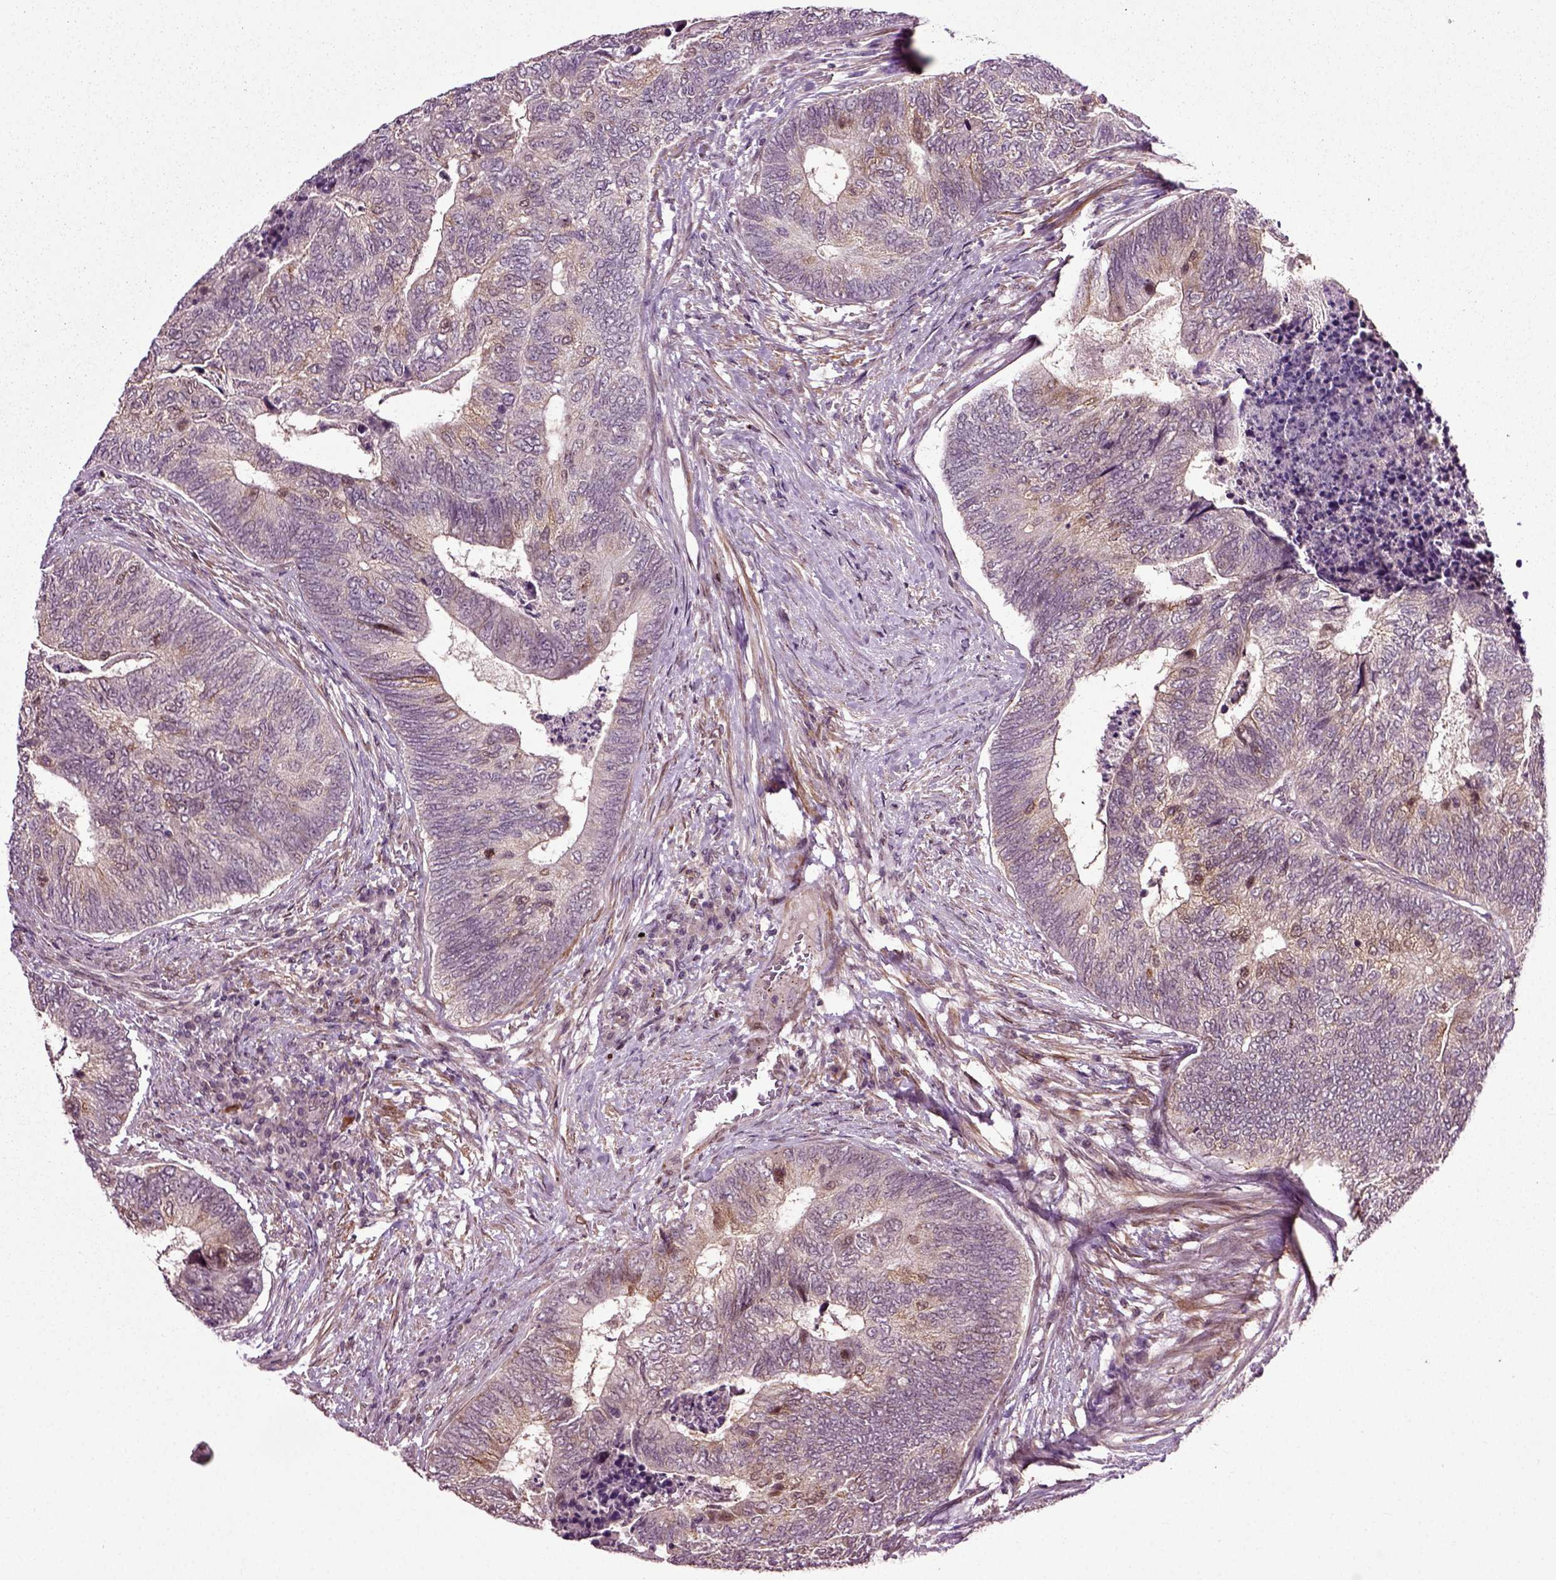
{"staining": {"intensity": "weak", "quantity": "<25%", "location": "cytoplasmic/membranous"}, "tissue": "colorectal cancer", "cell_type": "Tumor cells", "image_type": "cancer", "snomed": [{"axis": "morphology", "description": "Adenocarcinoma, NOS"}, {"axis": "topography", "description": "Colon"}], "caption": "Immunohistochemistry (IHC) of colorectal cancer displays no staining in tumor cells.", "gene": "KNSTRN", "patient": {"sex": "female", "age": 67}}